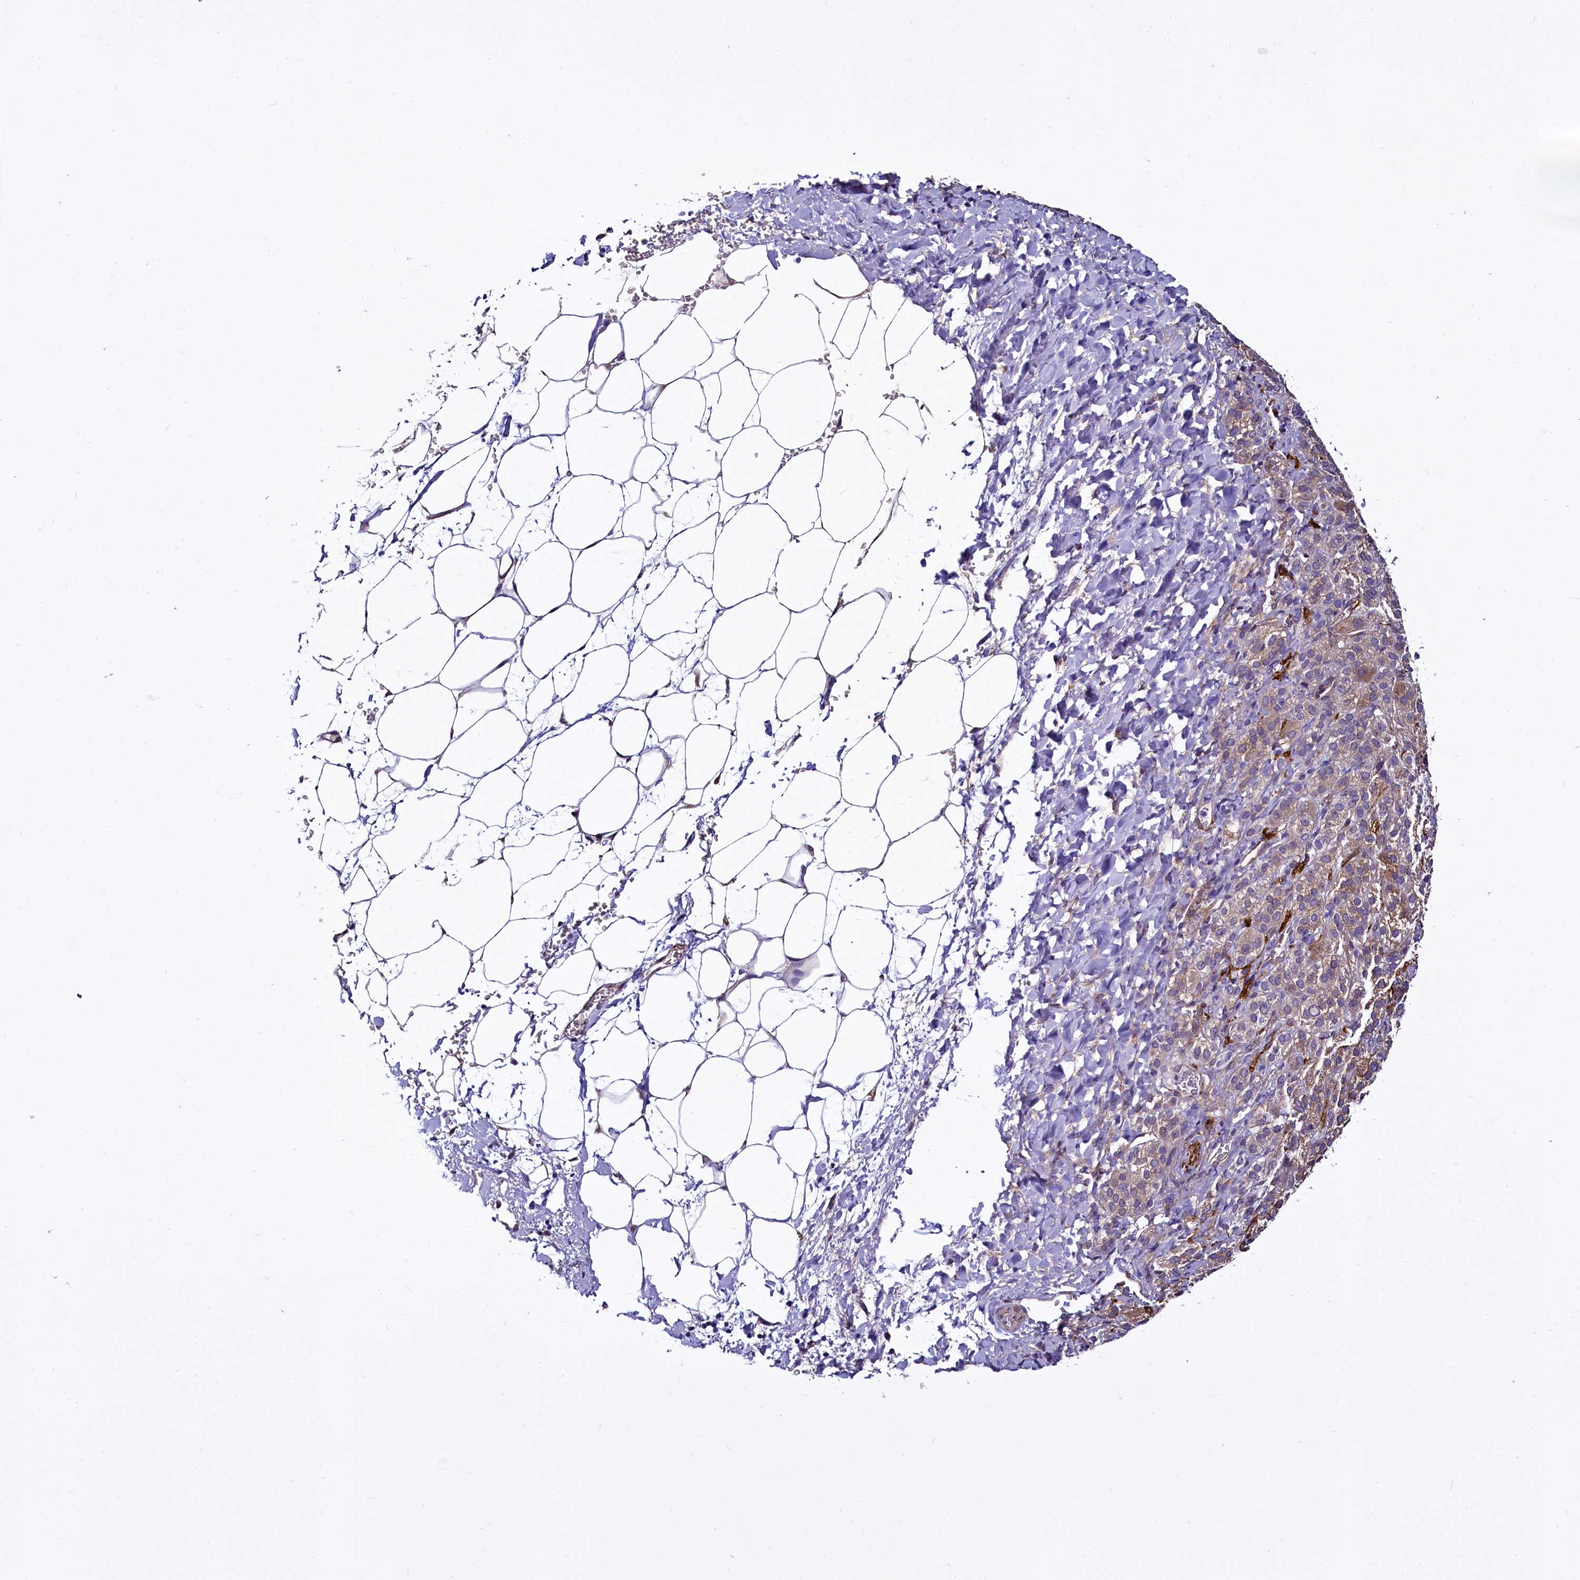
{"staining": {"intensity": "weak", "quantity": "25%-75%", "location": "cytoplasmic/membranous"}, "tissue": "adrenal gland", "cell_type": "Glandular cells", "image_type": "normal", "snomed": [{"axis": "morphology", "description": "Normal tissue, NOS"}, {"axis": "topography", "description": "Adrenal gland"}], "caption": "This image shows IHC staining of normal adrenal gland, with low weak cytoplasmic/membranous positivity in approximately 25%-75% of glandular cells.", "gene": "STXBP1", "patient": {"sex": "female", "age": 57}}